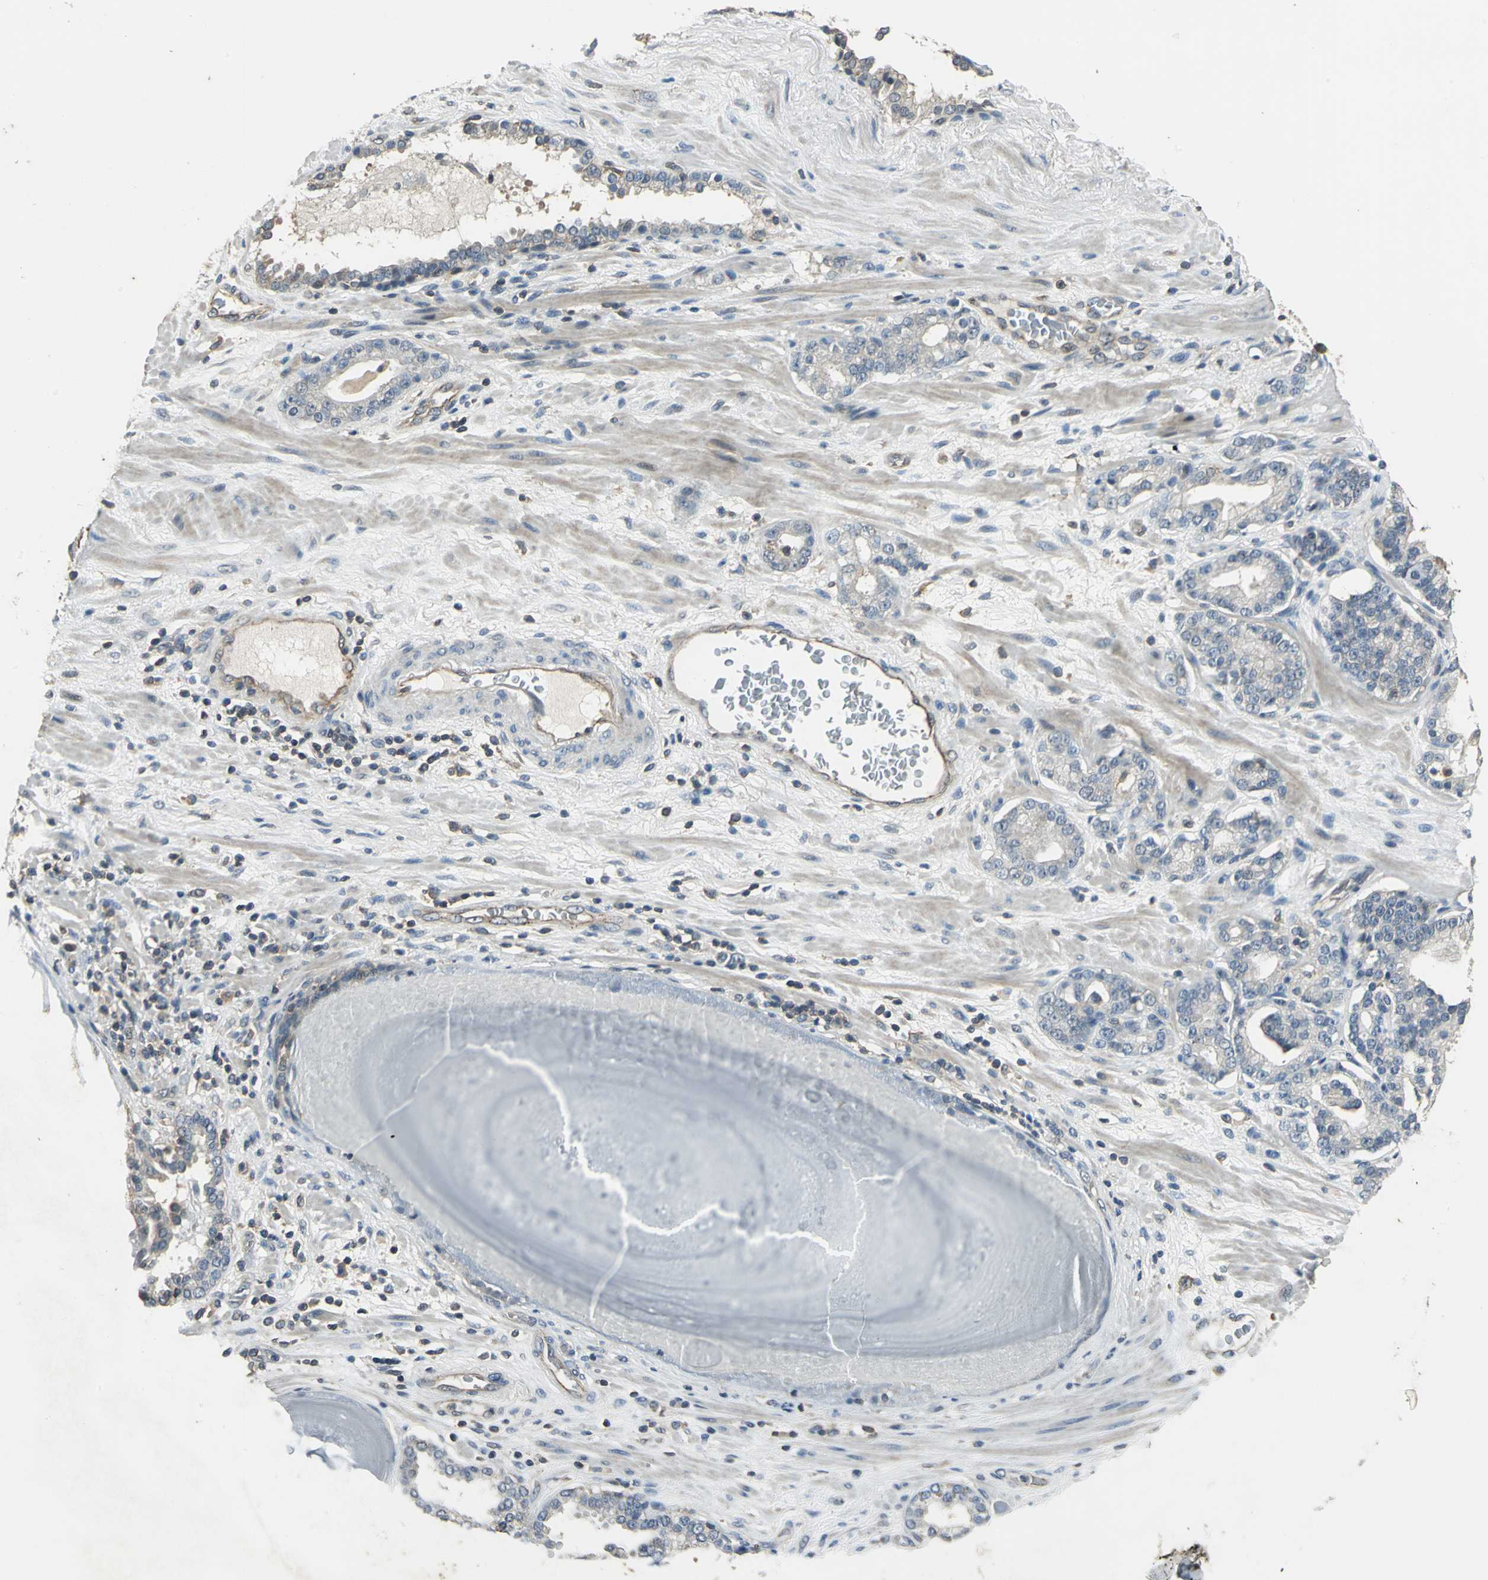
{"staining": {"intensity": "weak", "quantity": "25%-75%", "location": "cytoplasmic/membranous"}, "tissue": "prostate cancer", "cell_type": "Tumor cells", "image_type": "cancer", "snomed": [{"axis": "morphology", "description": "Adenocarcinoma, Low grade"}, {"axis": "topography", "description": "Prostate"}], "caption": "Prostate cancer (low-grade adenocarcinoma) stained with immunohistochemistry (IHC) reveals weak cytoplasmic/membranous staining in about 25%-75% of tumor cells.", "gene": "RAPGEF1", "patient": {"sex": "male", "age": 63}}